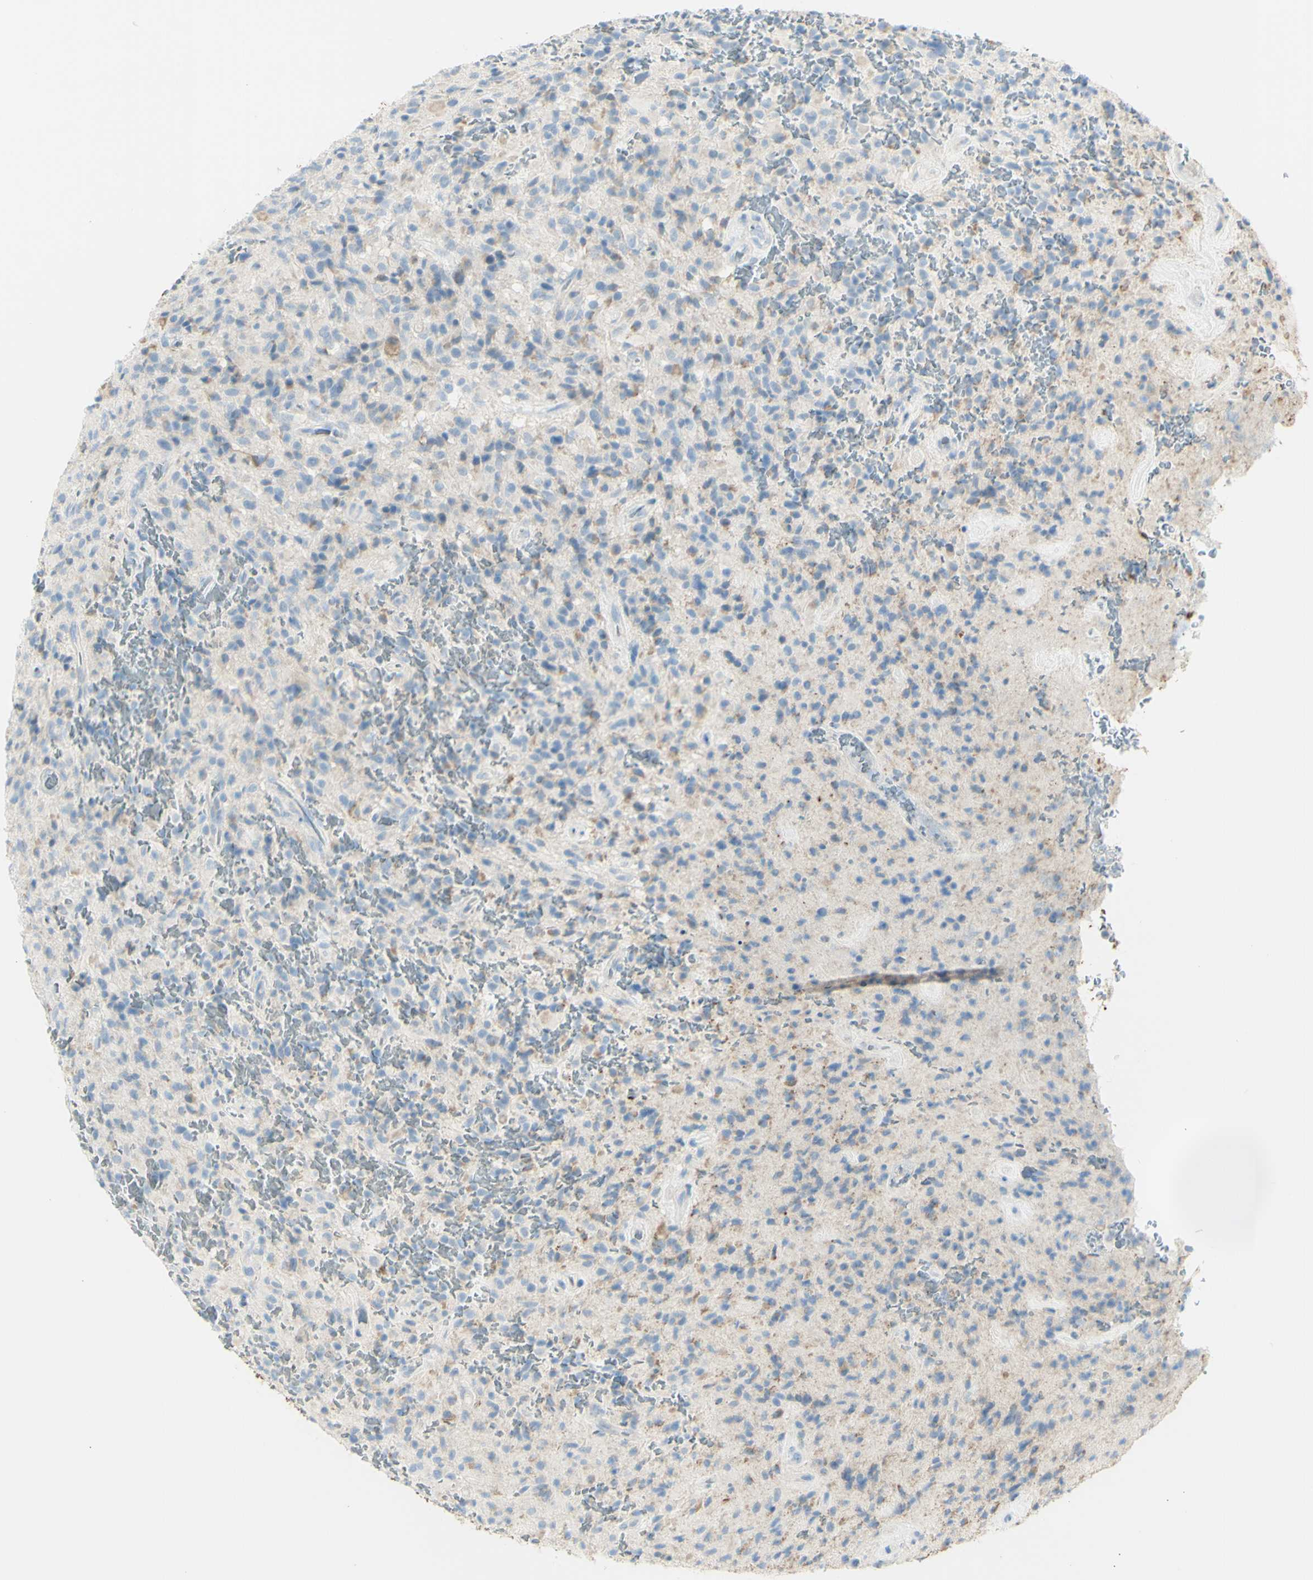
{"staining": {"intensity": "weak", "quantity": "<25%", "location": "cytoplasmic/membranous"}, "tissue": "glioma", "cell_type": "Tumor cells", "image_type": "cancer", "snomed": [{"axis": "morphology", "description": "Glioma, malignant, High grade"}, {"axis": "topography", "description": "Brain"}], "caption": "An immunohistochemistry (IHC) histopathology image of glioma is shown. There is no staining in tumor cells of glioma.", "gene": "TSPAN1", "patient": {"sex": "male", "age": 71}}